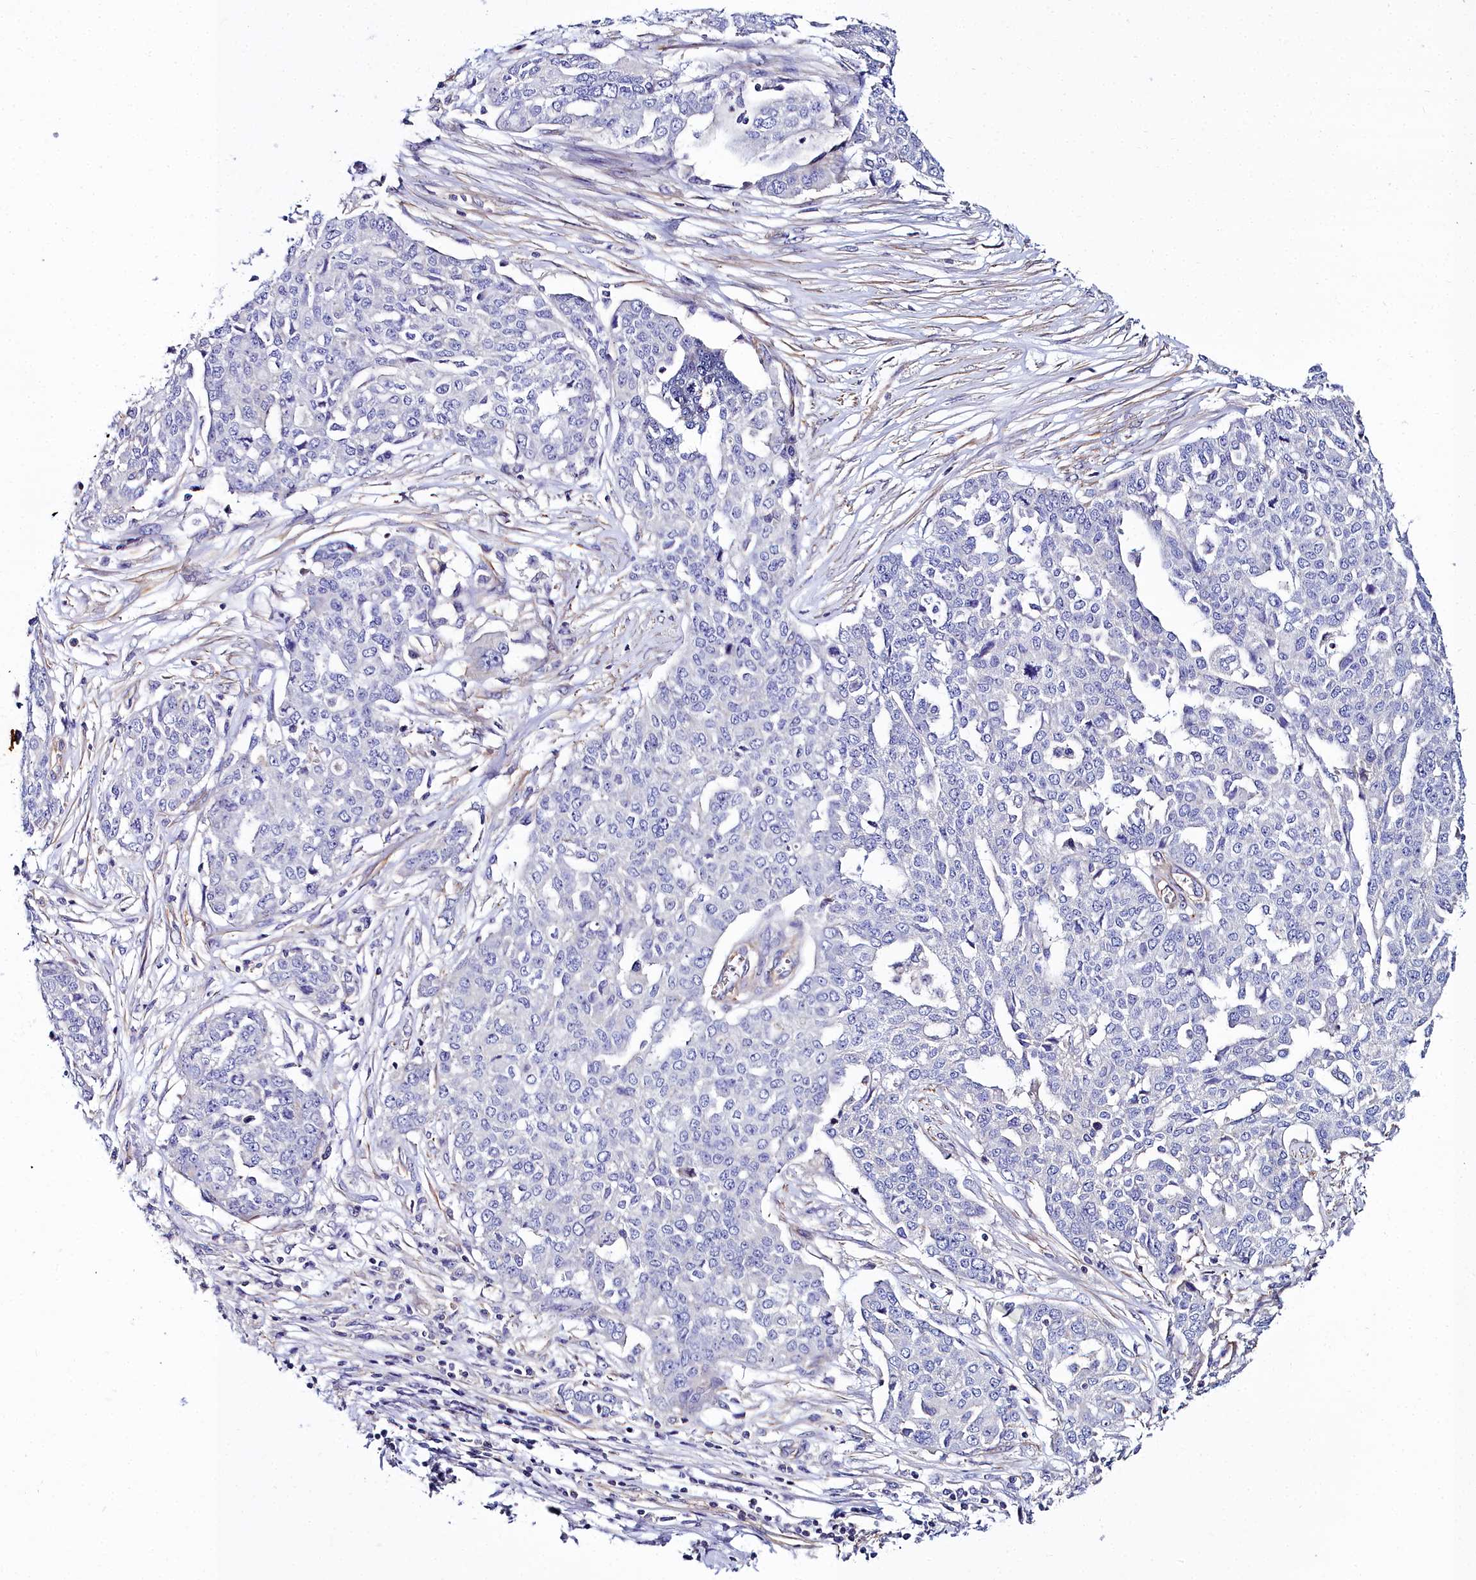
{"staining": {"intensity": "negative", "quantity": "none", "location": "none"}, "tissue": "ovarian cancer", "cell_type": "Tumor cells", "image_type": "cancer", "snomed": [{"axis": "morphology", "description": "Cystadenocarcinoma, serous, NOS"}, {"axis": "topography", "description": "Soft tissue"}, {"axis": "topography", "description": "Ovary"}], "caption": "Tumor cells are negative for brown protein staining in ovarian serous cystadenocarcinoma.", "gene": "FADS3", "patient": {"sex": "female", "age": 57}}